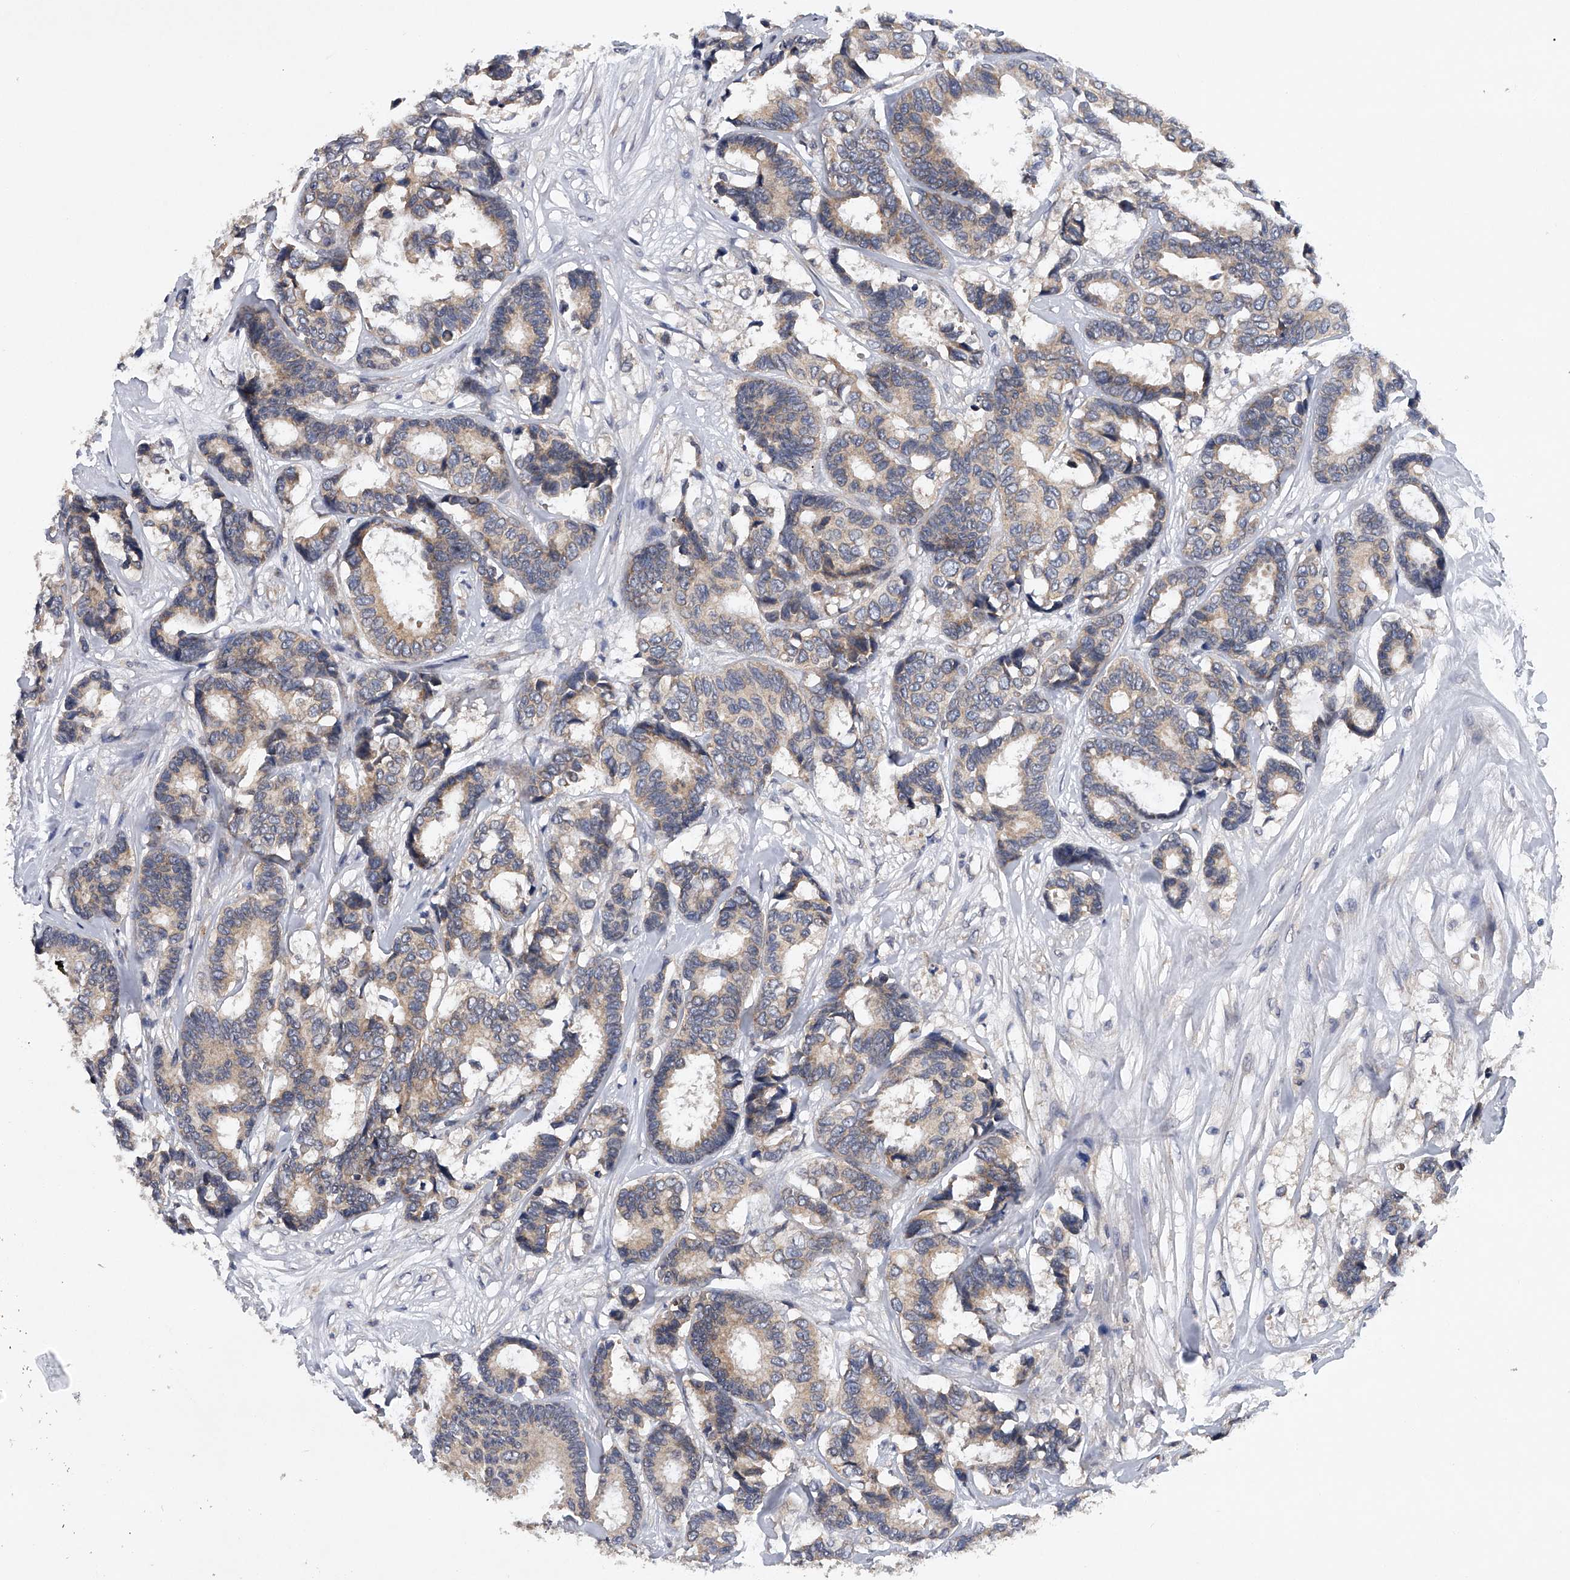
{"staining": {"intensity": "moderate", "quantity": "25%-75%", "location": "cytoplasmic/membranous"}, "tissue": "breast cancer", "cell_type": "Tumor cells", "image_type": "cancer", "snomed": [{"axis": "morphology", "description": "Duct carcinoma"}, {"axis": "topography", "description": "Breast"}], "caption": "Breast cancer was stained to show a protein in brown. There is medium levels of moderate cytoplasmic/membranous expression in approximately 25%-75% of tumor cells. (IHC, brightfield microscopy, high magnification).", "gene": "RNF5", "patient": {"sex": "female", "age": 87}}